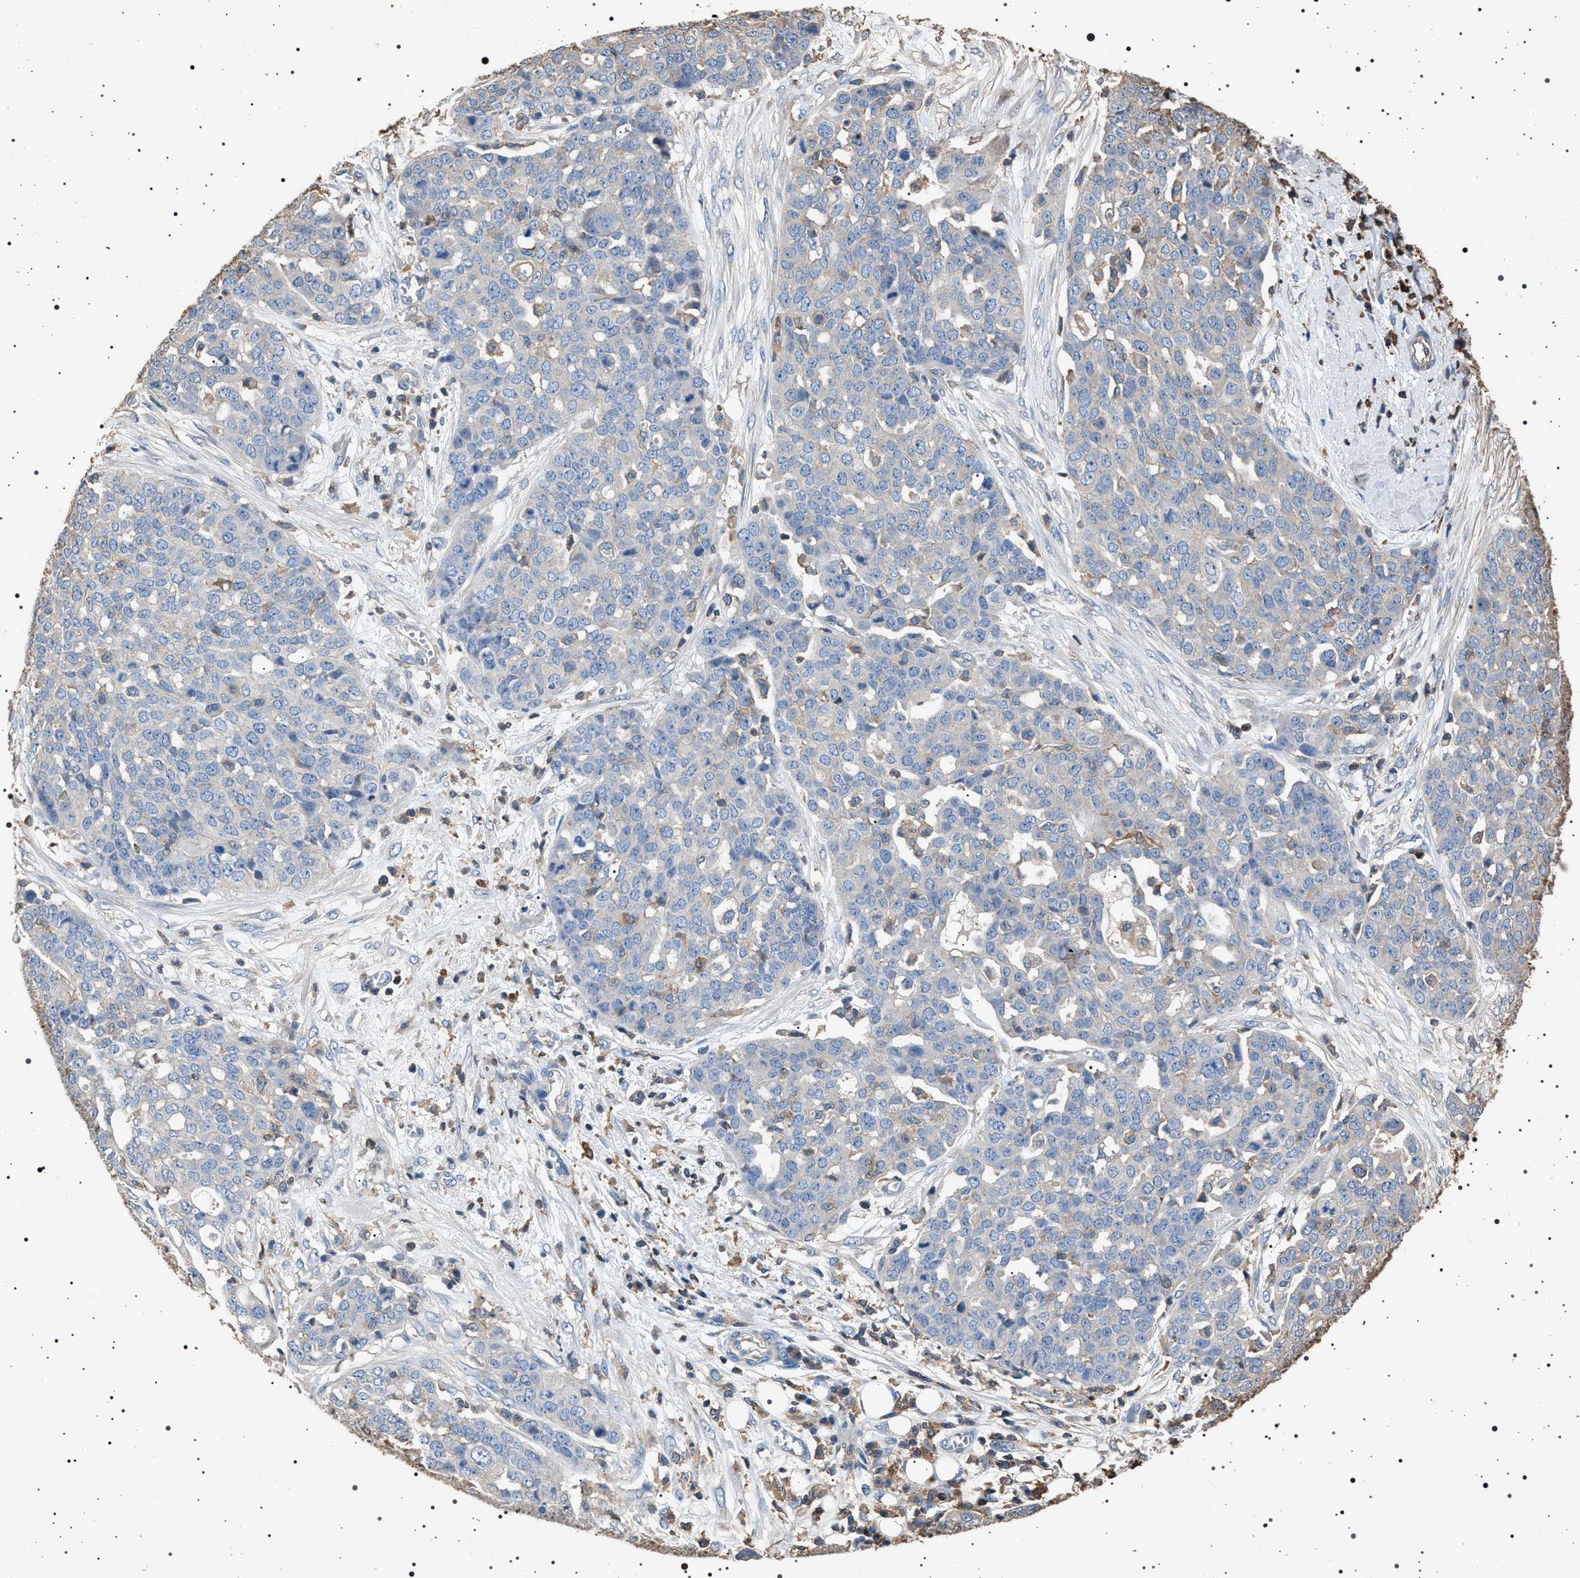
{"staining": {"intensity": "negative", "quantity": "none", "location": "none"}, "tissue": "ovarian cancer", "cell_type": "Tumor cells", "image_type": "cancer", "snomed": [{"axis": "morphology", "description": "Cystadenocarcinoma, serous, NOS"}, {"axis": "topography", "description": "Soft tissue"}, {"axis": "topography", "description": "Ovary"}], "caption": "DAB immunohistochemical staining of ovarian serous cystadenocarcinoma demonstrates no significant staining in tumor cells.", "gene": "SMAP2", "patient": {"sex": "female", "age": 57}}